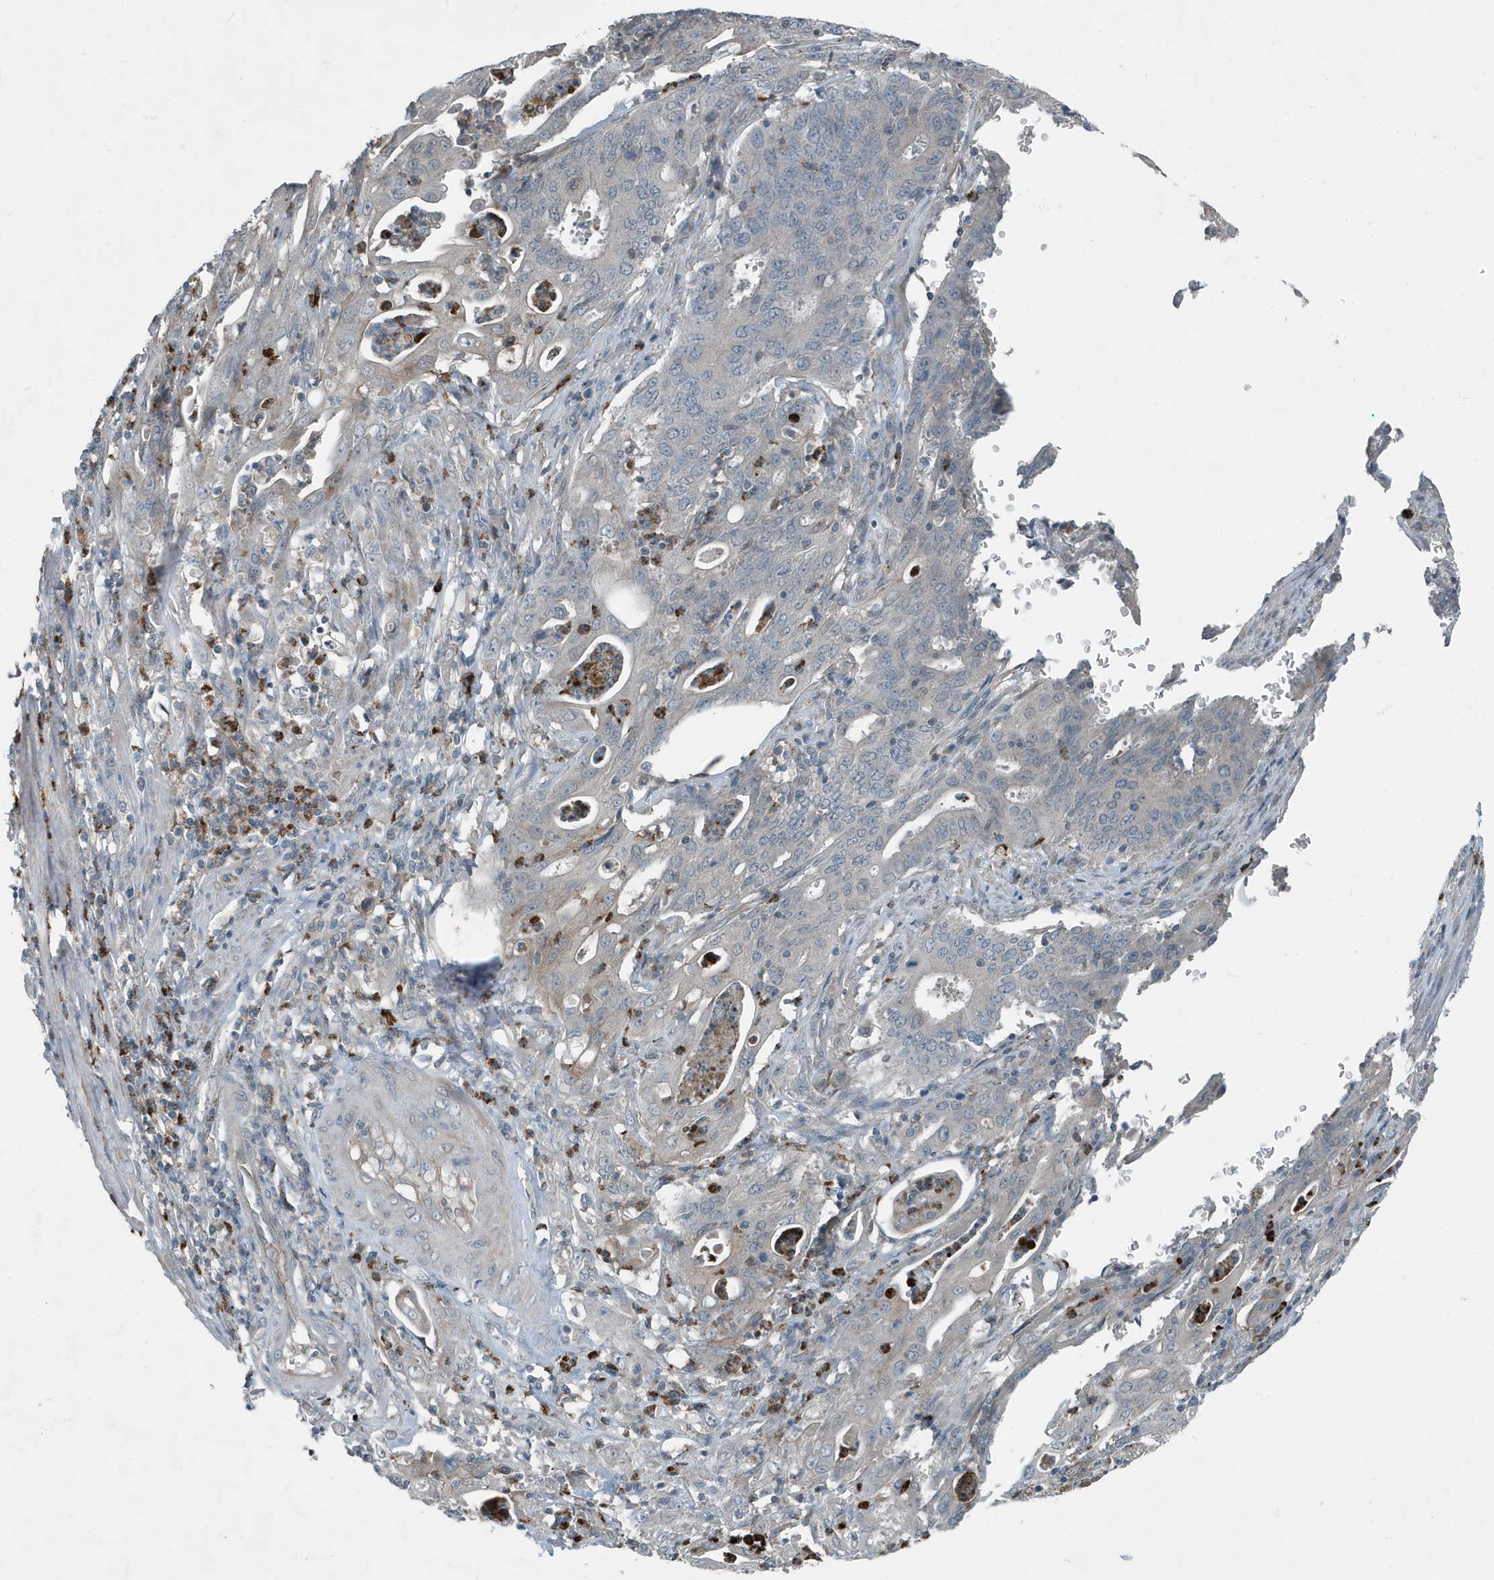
{"staining": {"intensity": "weak", "quantity": "25%-75%", "location": "cytoplasmic/membranous"}, "tissue": "cervical cancer", "cell_type": "Tumor cells", "image_type": "cancer", "snomed": [{"axis": "morphology", "description": "Adenocarcinoma, NOS"}, {"axis": "topography", "description": "Cervix"}], "caption": "An image of cervical adenocarcinoma stained for a protein exhibits weak cytoplasmic/membranous brown staining in tumor cells.", "gene": "DAPP1", "patient": {"sex": "female", "age": 44}}